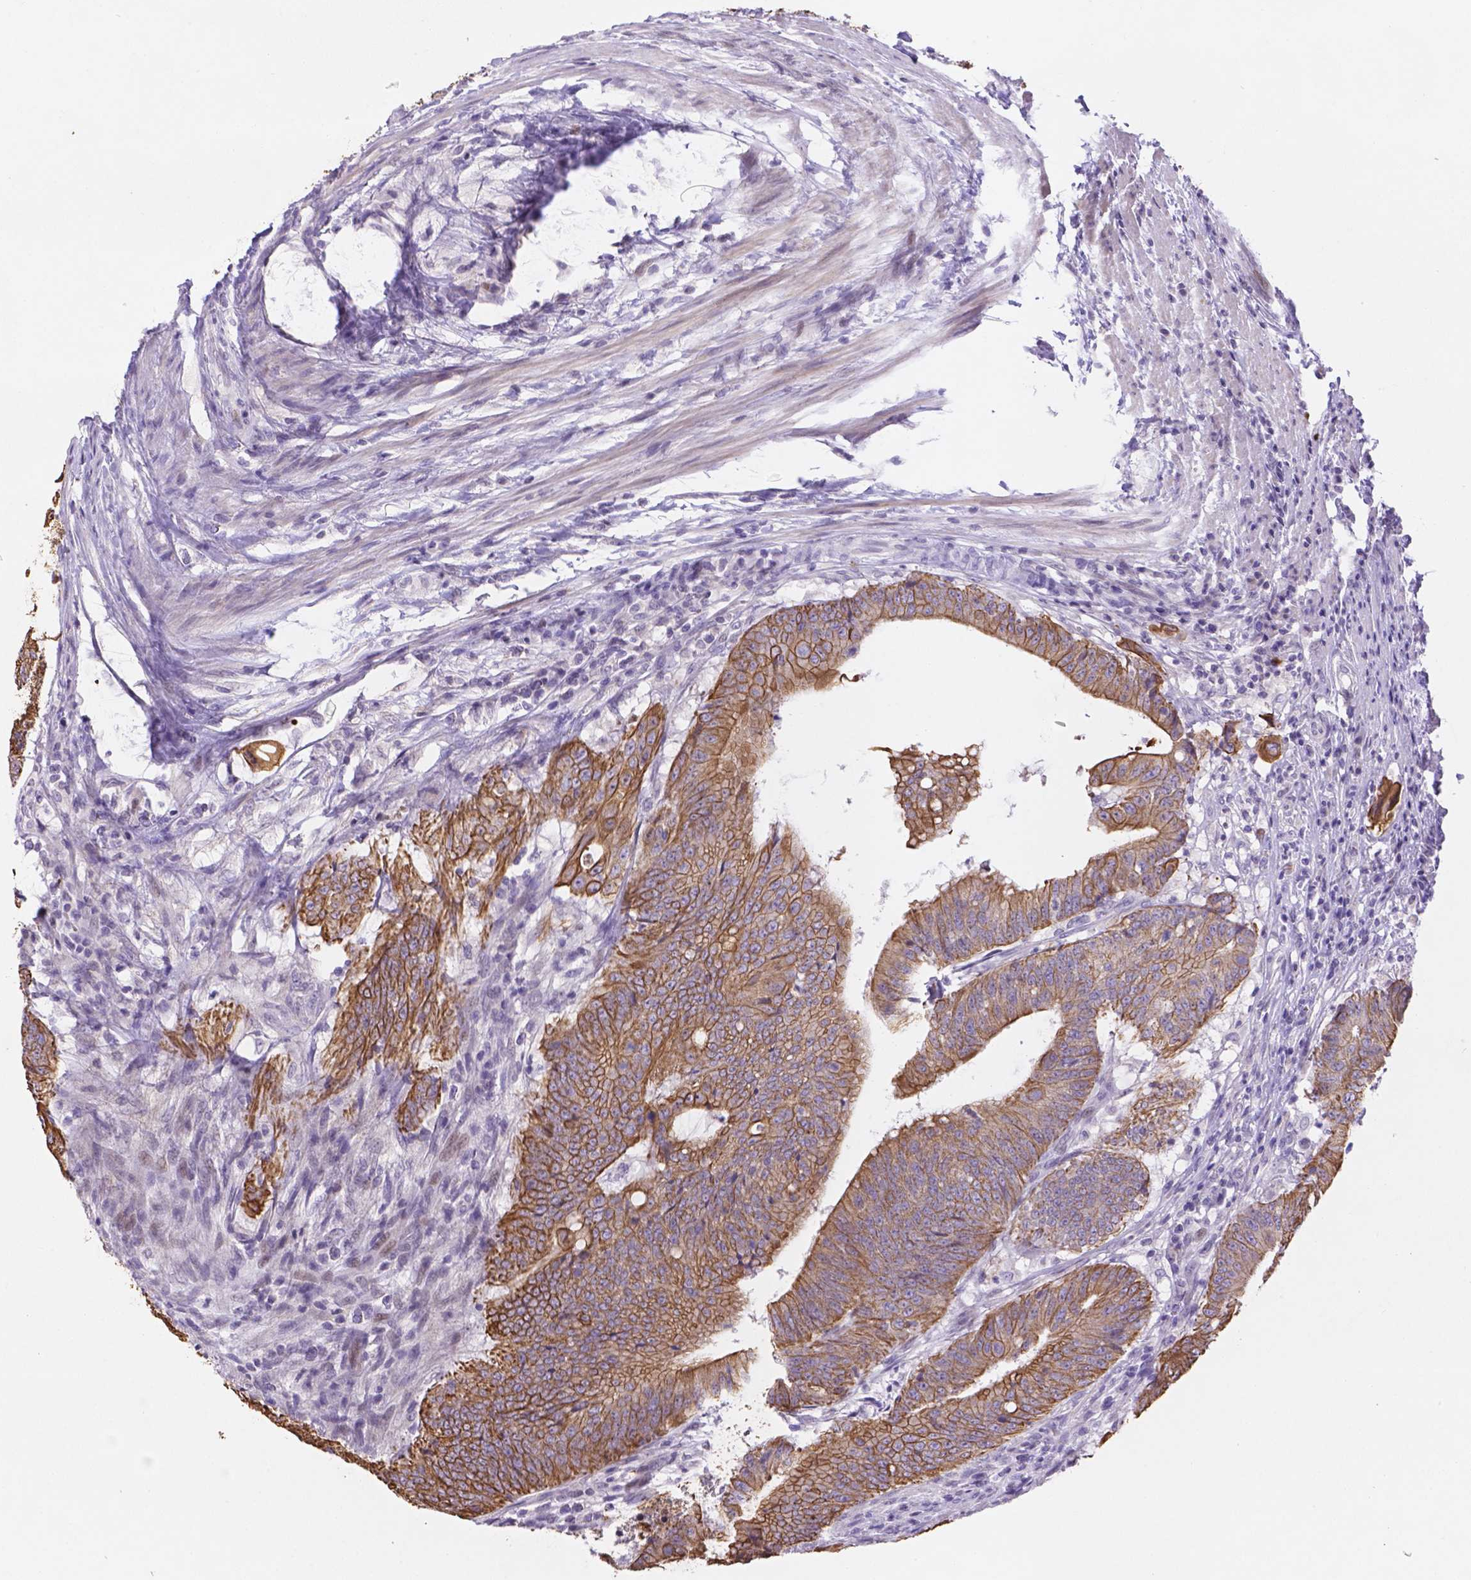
{"staining": {"intensity": "moderate", "quantity": ">75%", "location": "cytoplasmic/membranous"}, "tissue": "colorectal cancer", "cell_type": "Tumor cells", "image_type": "cancer", "snomed": [{"axis": "morphology", "description": "Adenocarcinoma, NOS"}, {"axis": "topography", "description": "Colon"}], "caption": "This micrograph demonstrates IHC staining of human colorectal cancer (adenocarcinoma), with medium moderate cytoplasmic/membranous expression in approximately >75% of tumor cells.", "gene": "DMWD", "patient": {"sex": "female", "age": 43}}